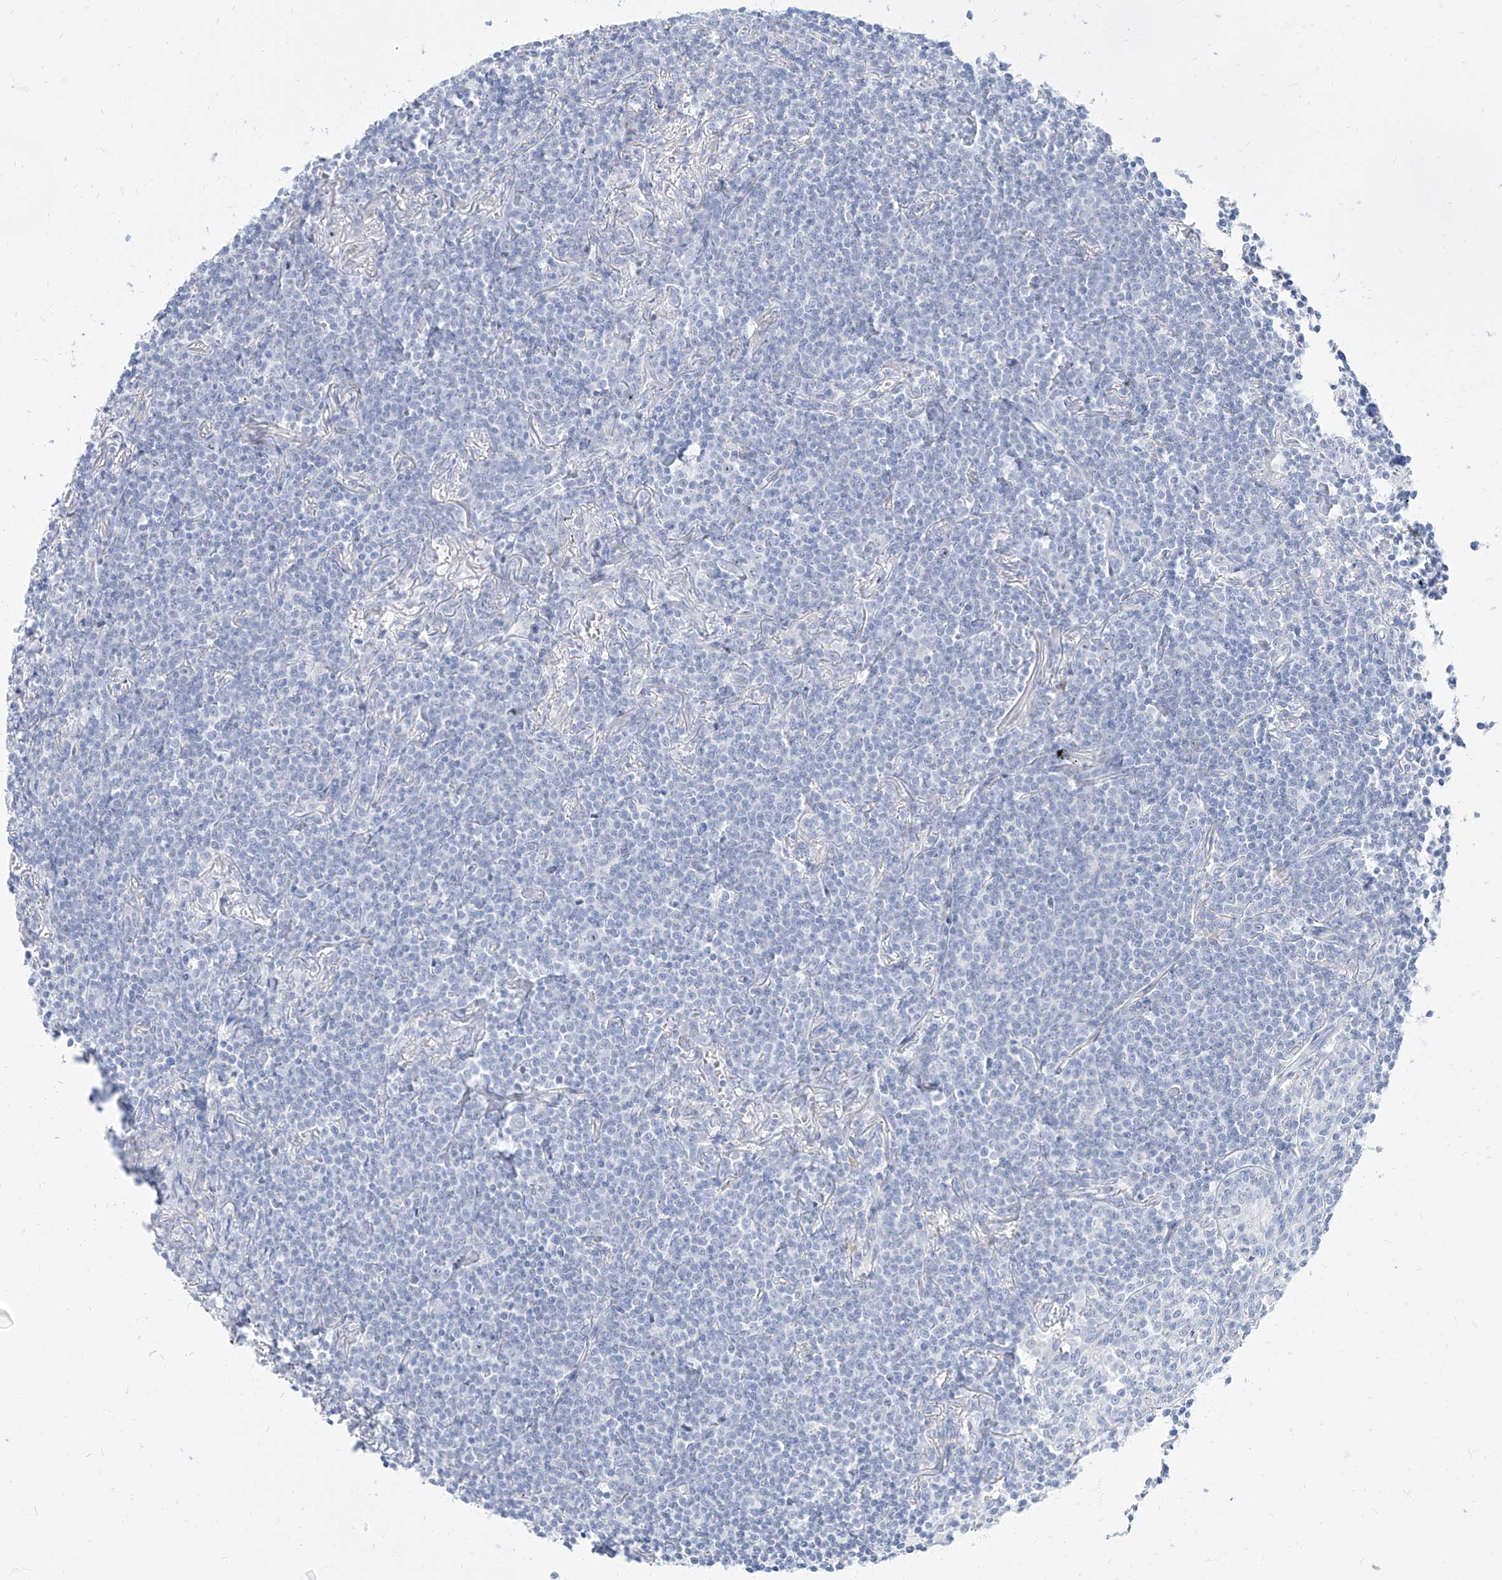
{"staining": {"intensity": "negative", "quantity": "none", "location": "none"}, "tissue": "lymphoma", "cell_type": "Tumor cells", "image_type": "cancer", "snomed": [{"axis": "morphology", "description": "Malignant lymphoma, non-Hodgkin's type, Low grade"}, {"axis": "topography", "description": "Lung"}], "caption": "Lymphoma was stained to show a protein in brown. There is no significant positivity in tumor cells.", "gene": "TXLNB", "patient": {"sex": "female", "age": 71}}